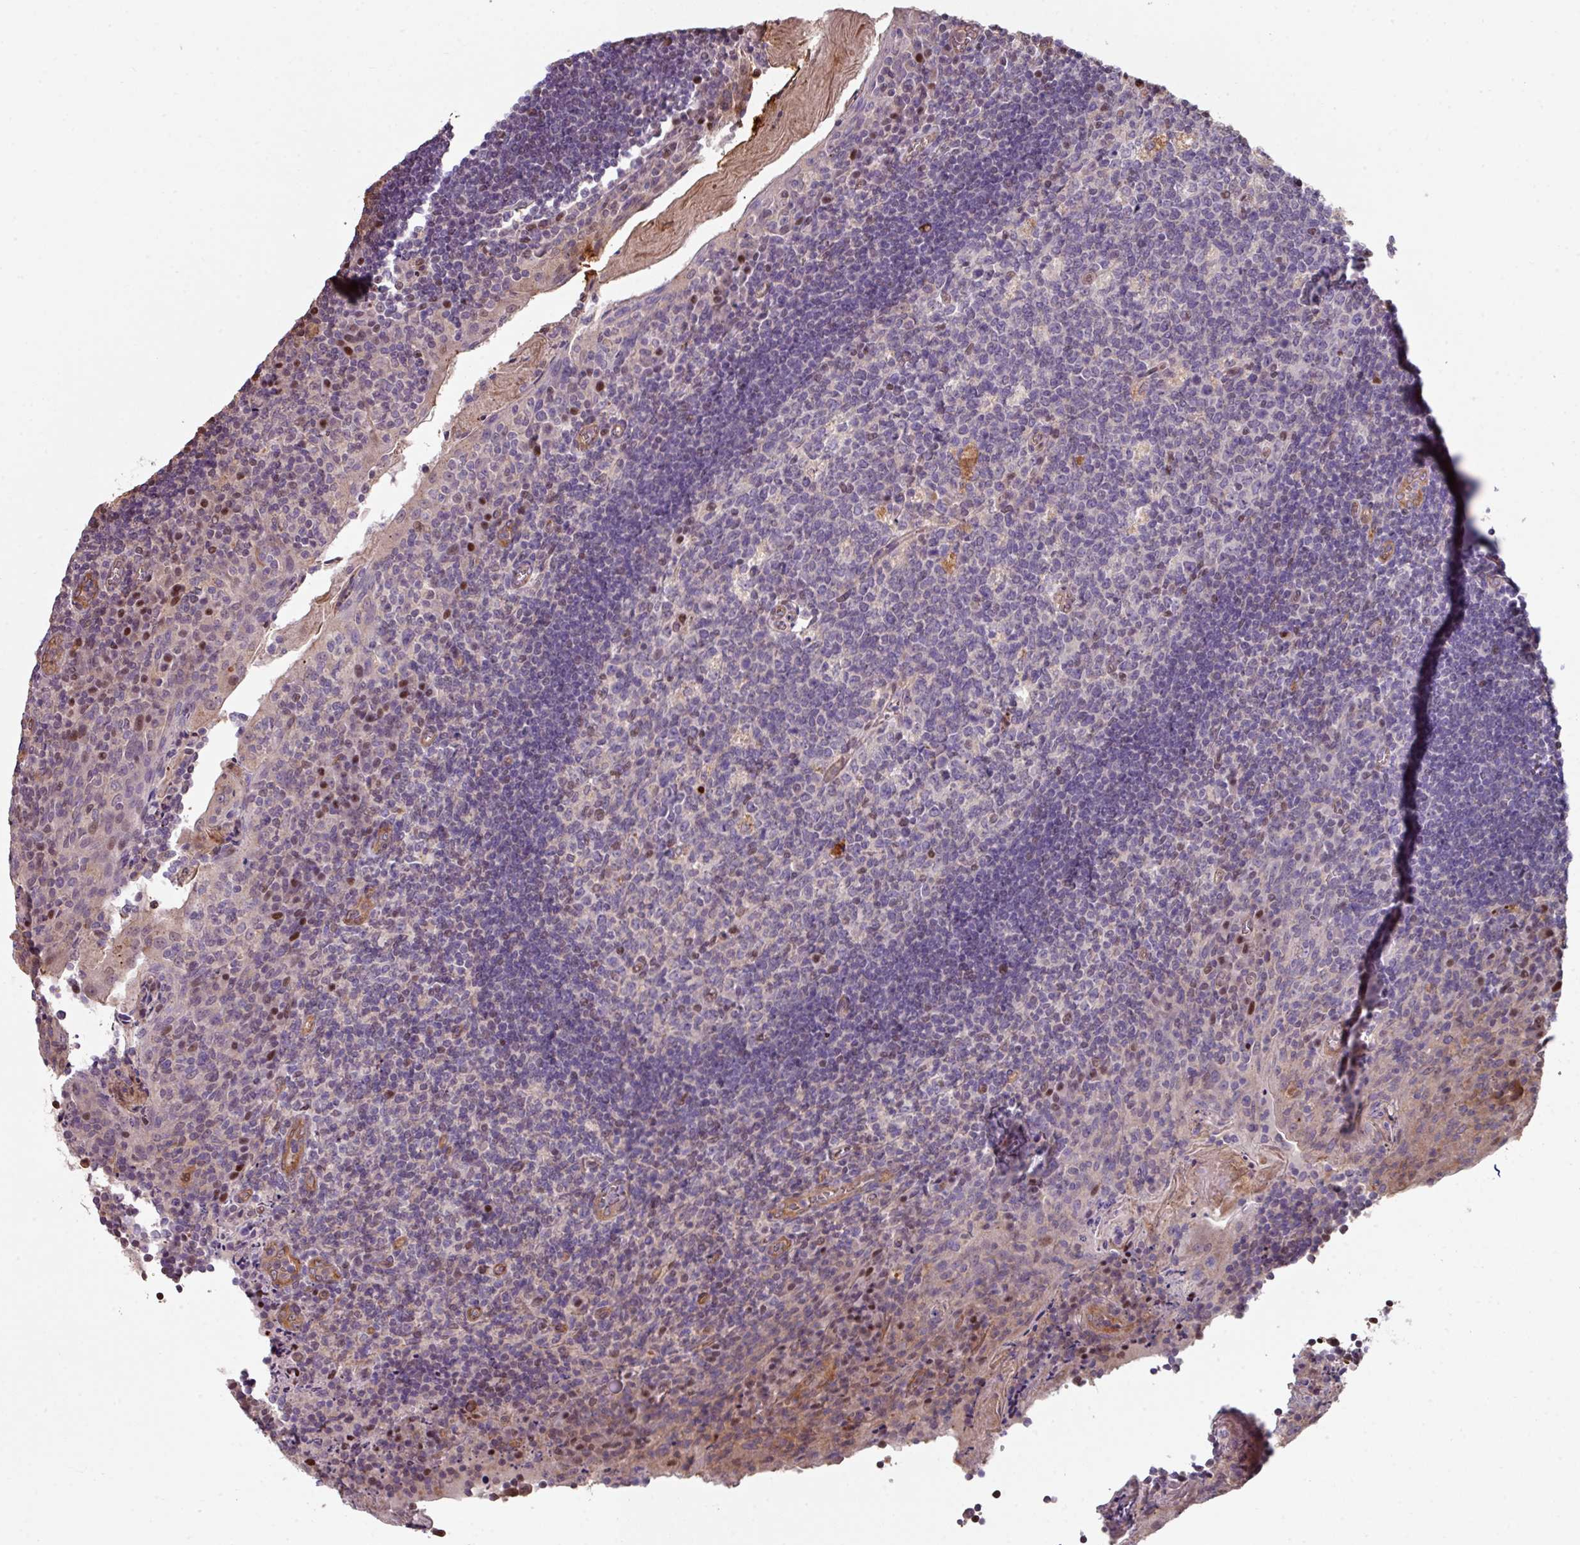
{"staining": {"intensity": "negative", "quantity": "none", "location": "none"}, "tissue": "tonsil", "cell_type": "Germinal center cells", "image_type": "normal", "snomed": [{"axis": "morphology", "description": "Normal tissue, NOS"}, {"axis": "topography", "description": "Tonsil"}], "caption": "Tonsil stained for a protein using immunohistochemistry displays no expression germinal center cells.", "gene": "ANO9", "patient": {"sex": "male", "age": 17}}